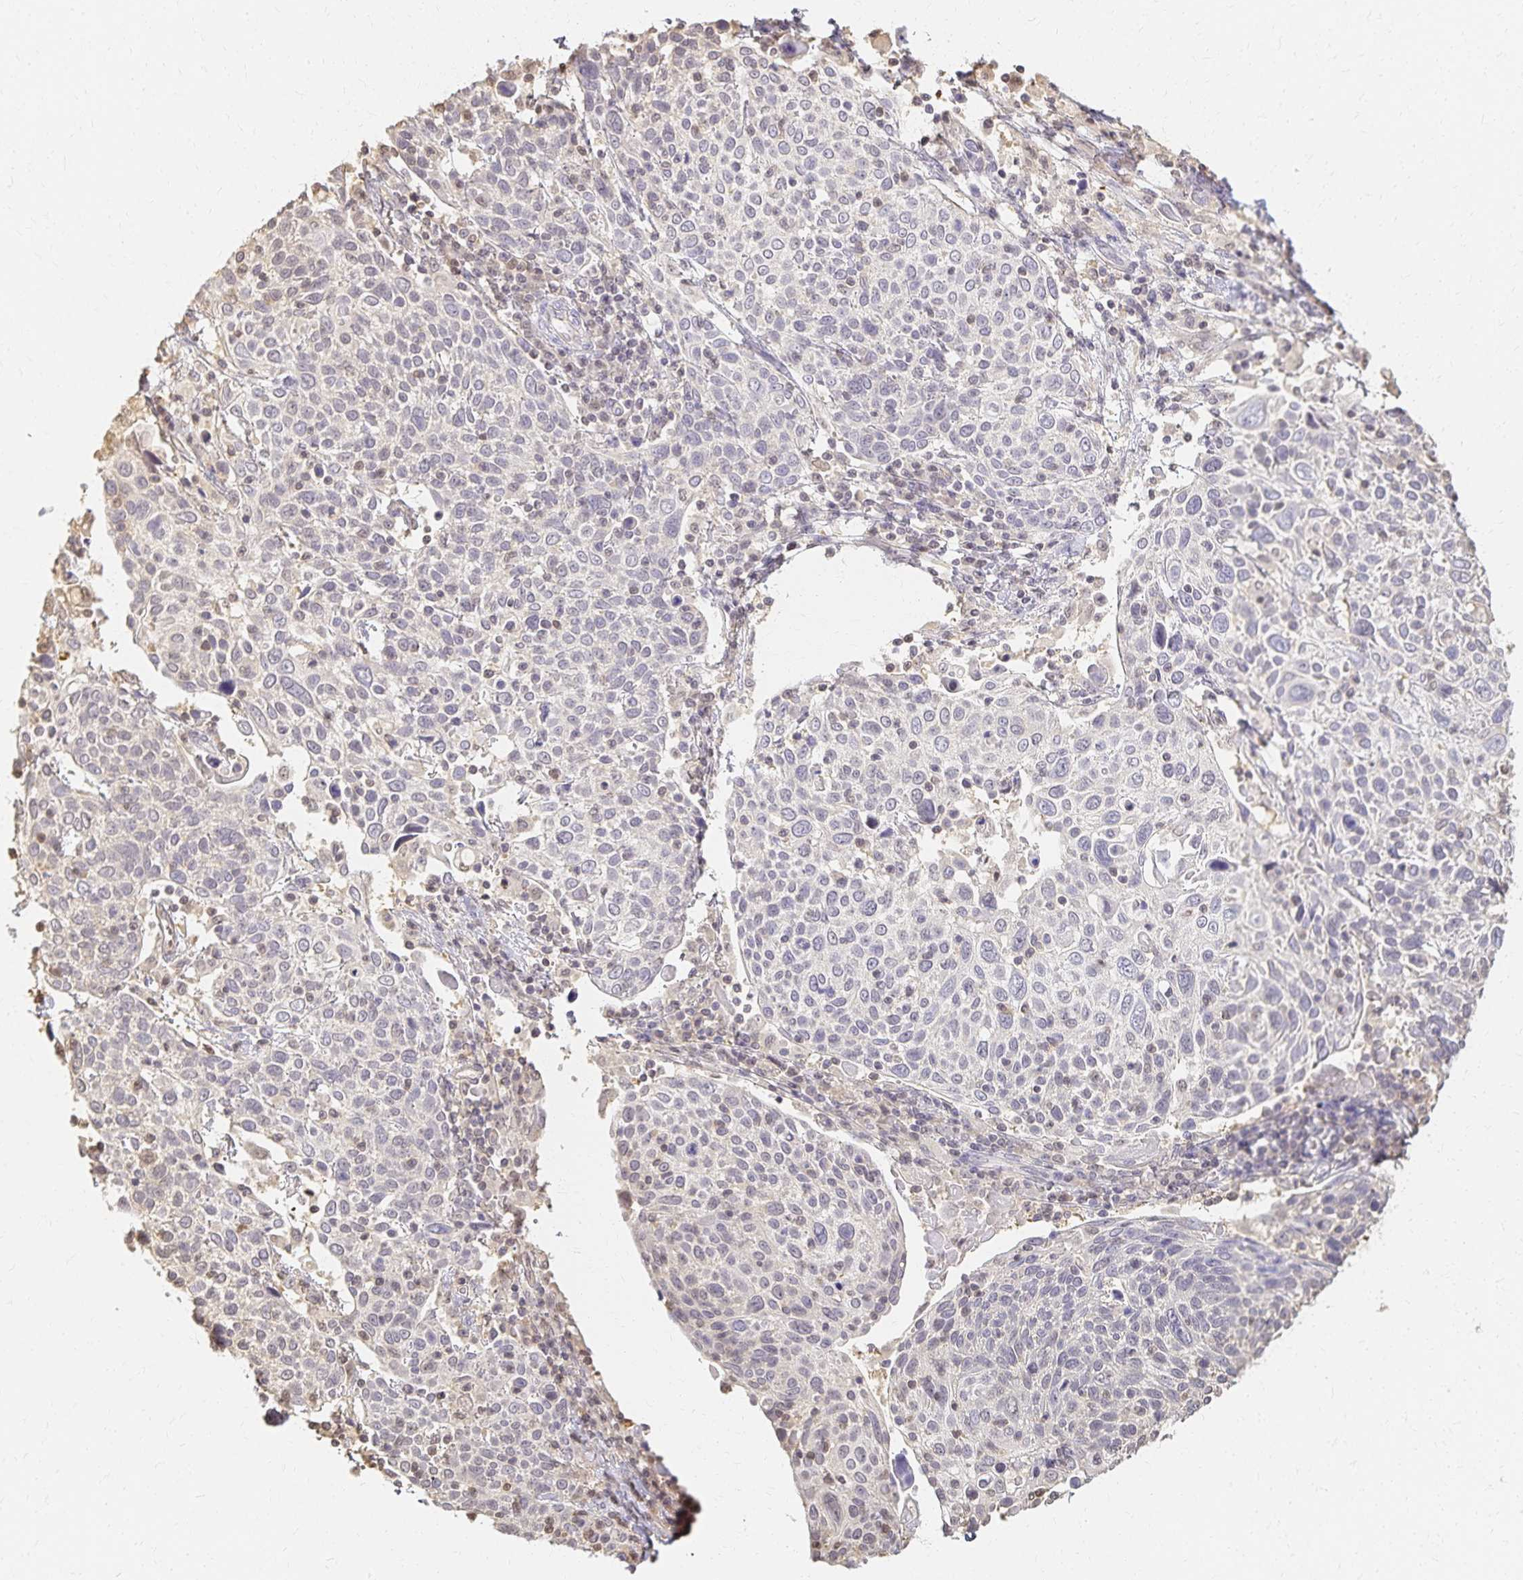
{"staining": {"intensity": "negative", "quantity": "none", "location": "none"}, "tissue": "cervical cancer", "cell_type": "Tumor cells", "image_type": "cancer", "snomed": [{"axis": "morphology", "description": "Squamous cell carcinoma, NOS"}, {"axis": "topography", "description": "Cervix"}], "caption": "Cervical cancer (squamous cell carcinoma) was stained to show a protein in brown. There is no significant staining in tumor cells. (Brightfield microscopy of DAB (3,3'-diaminobenzidine) IHC at high magnification).", "gene": "AZGP1", "patient": {"sex": "female", "age": 61}}